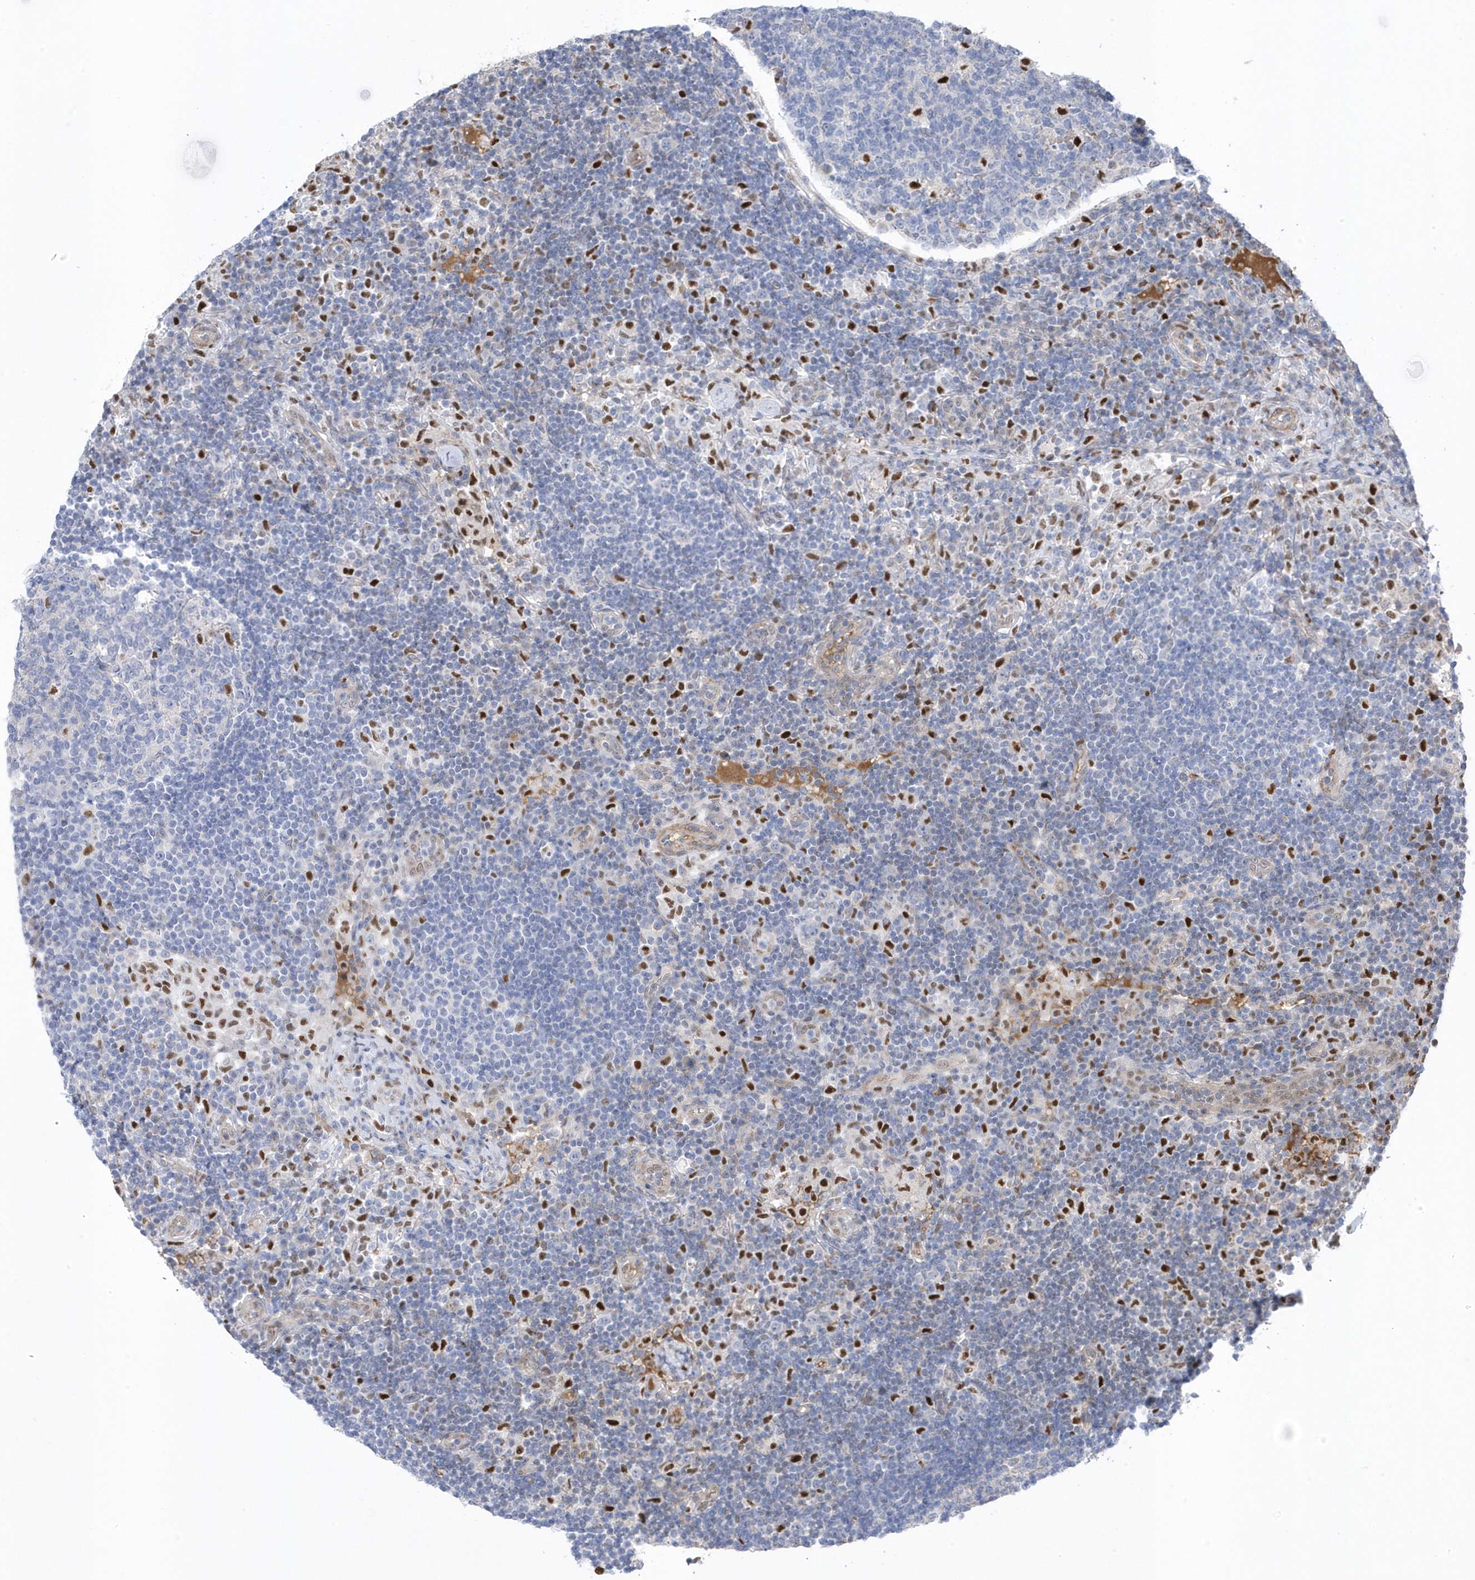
{"staining": {"intensity": "moderate", "quantity": "<25%", "location": "nuclear"}, "tissue": "lymph node", "cell_type": "Germinal center cells", "image_type": "normal", "snomed": [{"axis": "morphology", "description": "Normal tissue, NOS"}, {"axis": "topography", "description": "Lymph node"}], "caption": "A low amount of moderate nuclear positivity is identified in approximately <25% of germinal center cells in normal lymph node. (DAB IHC, brown staining for protein, blue staining for nuclei).", "gene": "GTPBP6", "patient": {"sex": "female", "age": 53}}